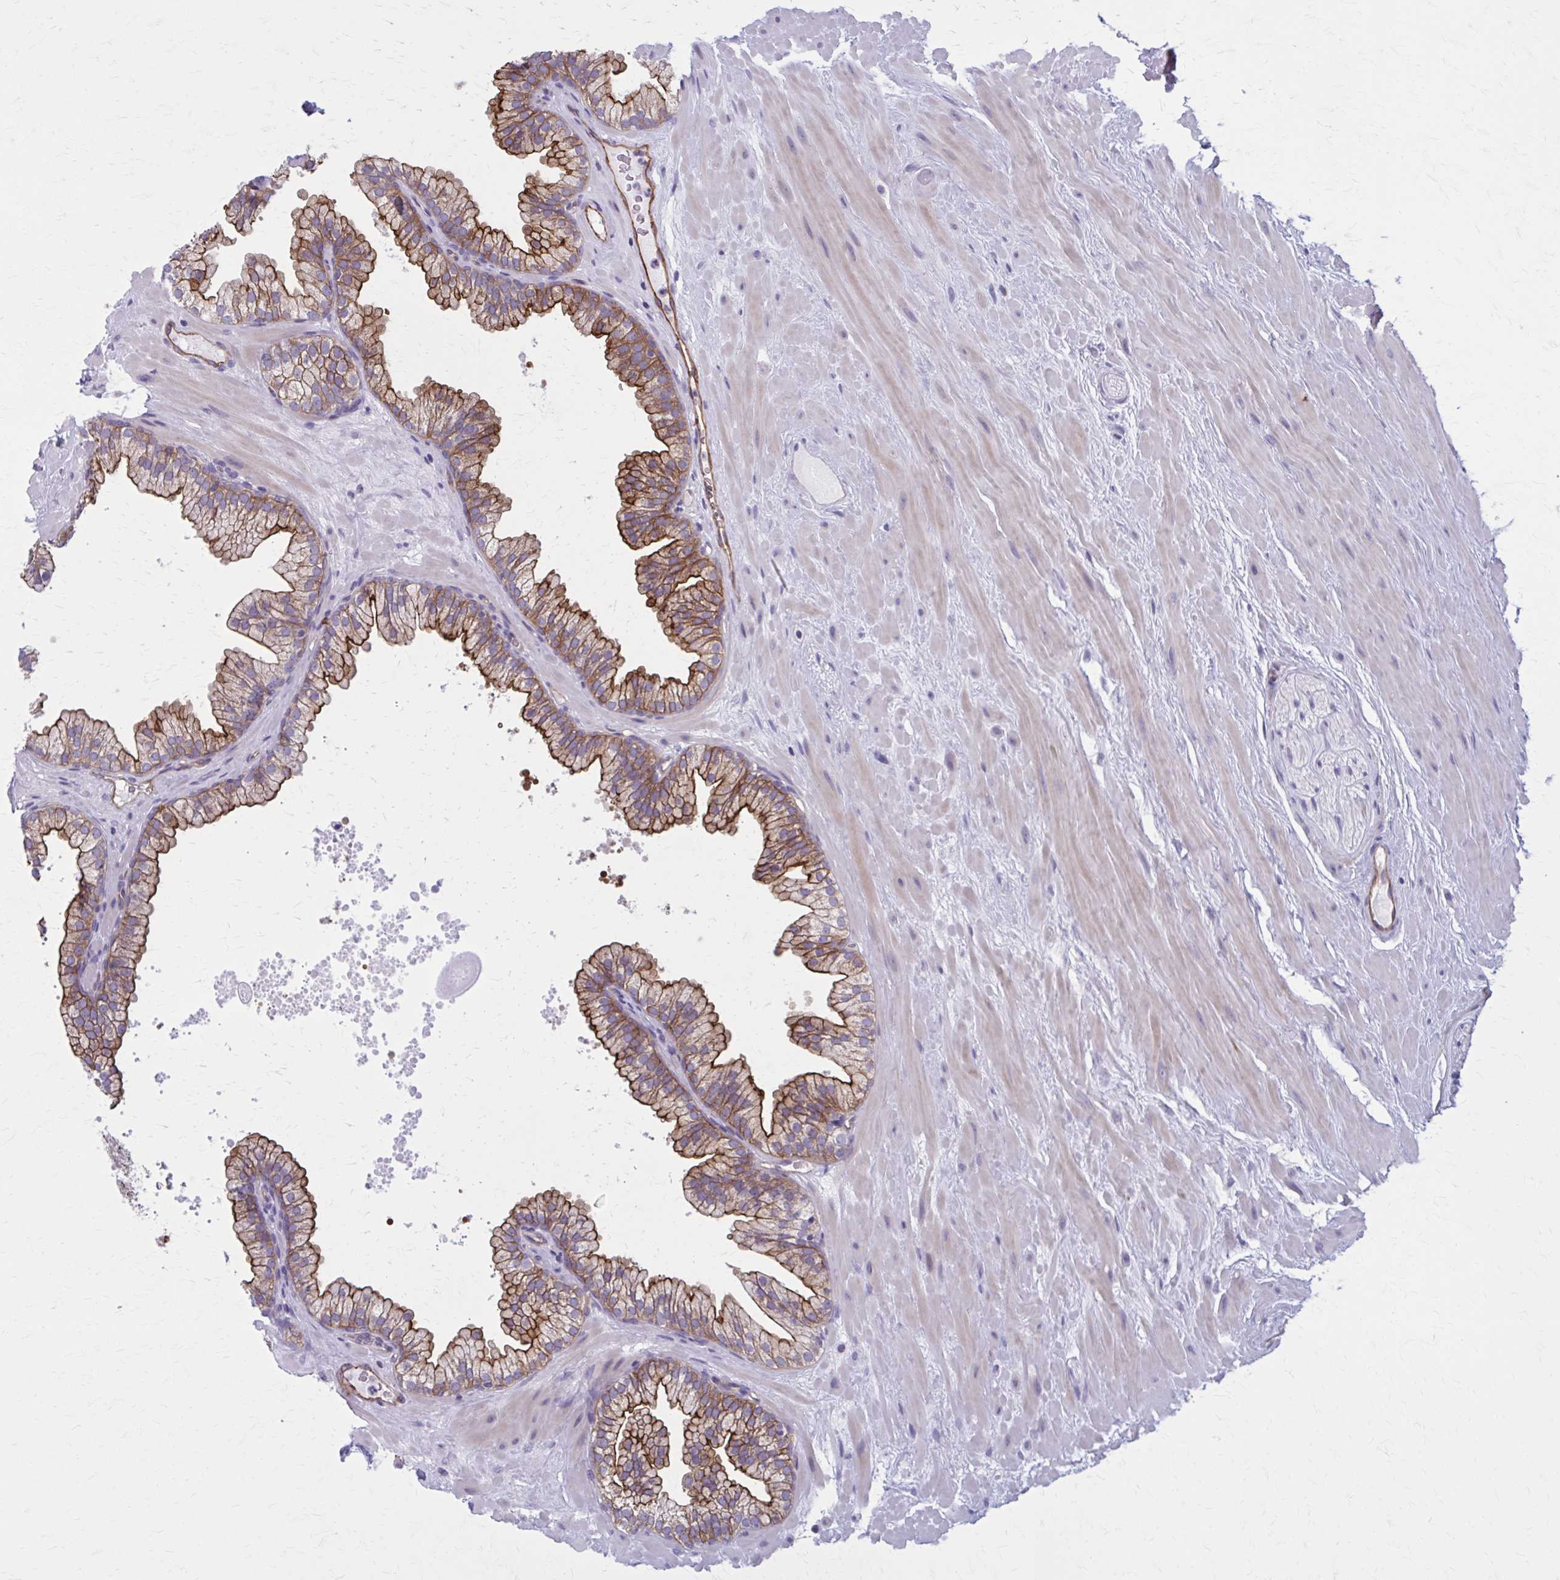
{"staining": {"intensity": "strong", "quantity": "25%-75%", "location": "cytoplasmic/membranous"}, "tissue": "prostate", "cell_type": "Glandular cells", "image_type": "normal", "snomed": [{"axis": "morphology", "description": "Normal tissue, NOS"}, {"axis": "topography", "description": "Prostate"}, {"axis": "topography", "description": "Peripheral nerve tissue"}], "caption": "Prostate stained with immunohistochemistry shows strong cytoplasmic/membranous positivity in approximately 25%-75% of glandular cells.", "gene": "ZDHHC7", "patient": {"sex": "male", "age": 61}}